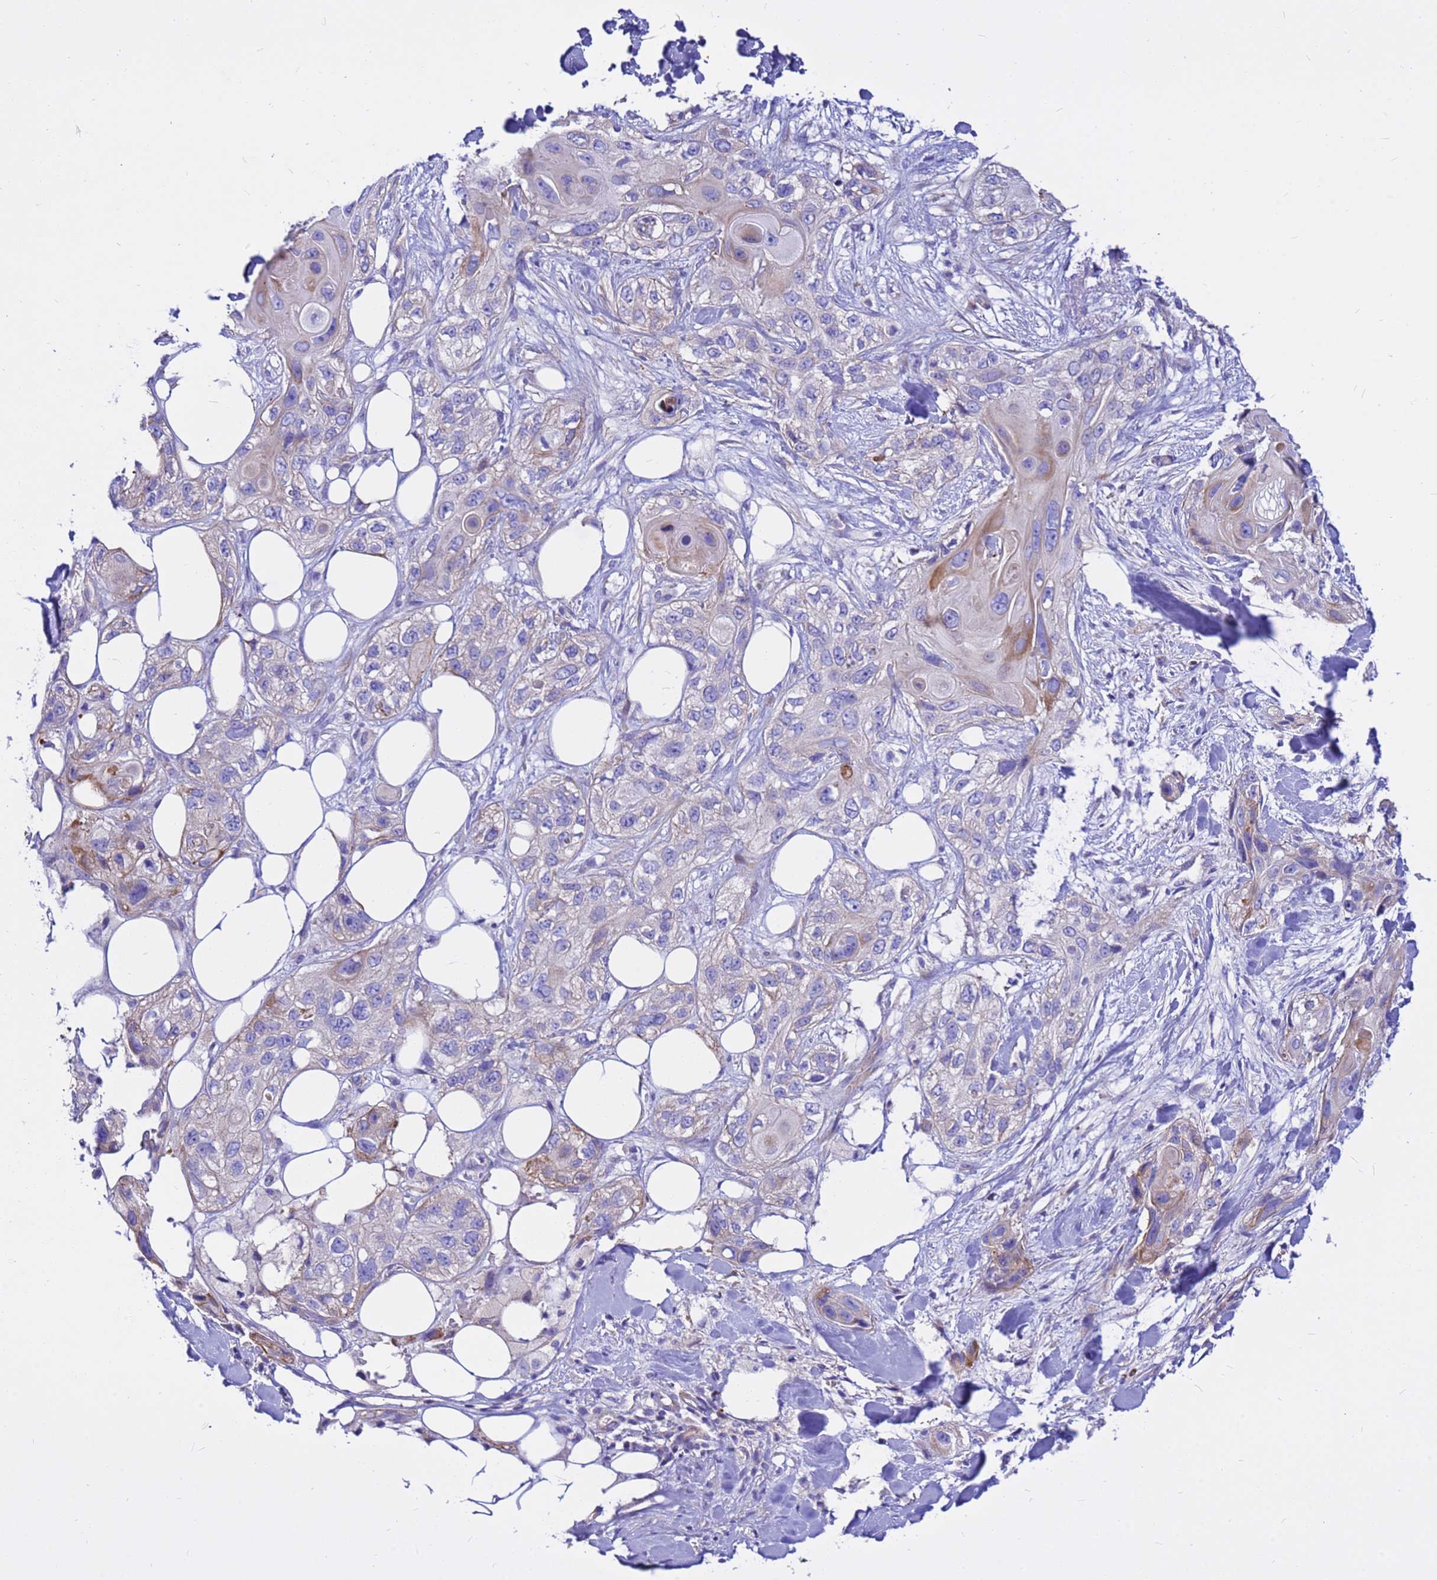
{"staining": {"intensity": "negative", "quantity": "none", "location": "none"}, "tissue": "skin cancer", "cell_type": "Tumor cells", "image_type": "cancer", "snomed": [{"axis": "morphology", "description": "Normal tissue, NOS"}, {"axis": "morphology", "description": "Squamous cell carcinoma, NOS"}, {"axis": "topography", "description": "Skin"}], "caption": "Immunohistochemical staining of squamous cell carcinoma (skin) shows no significant expression in tumor cells. Nuclei are stained in blue.", "gene": "CRHBP", "patient": {"sex": "male", "age": 72}}